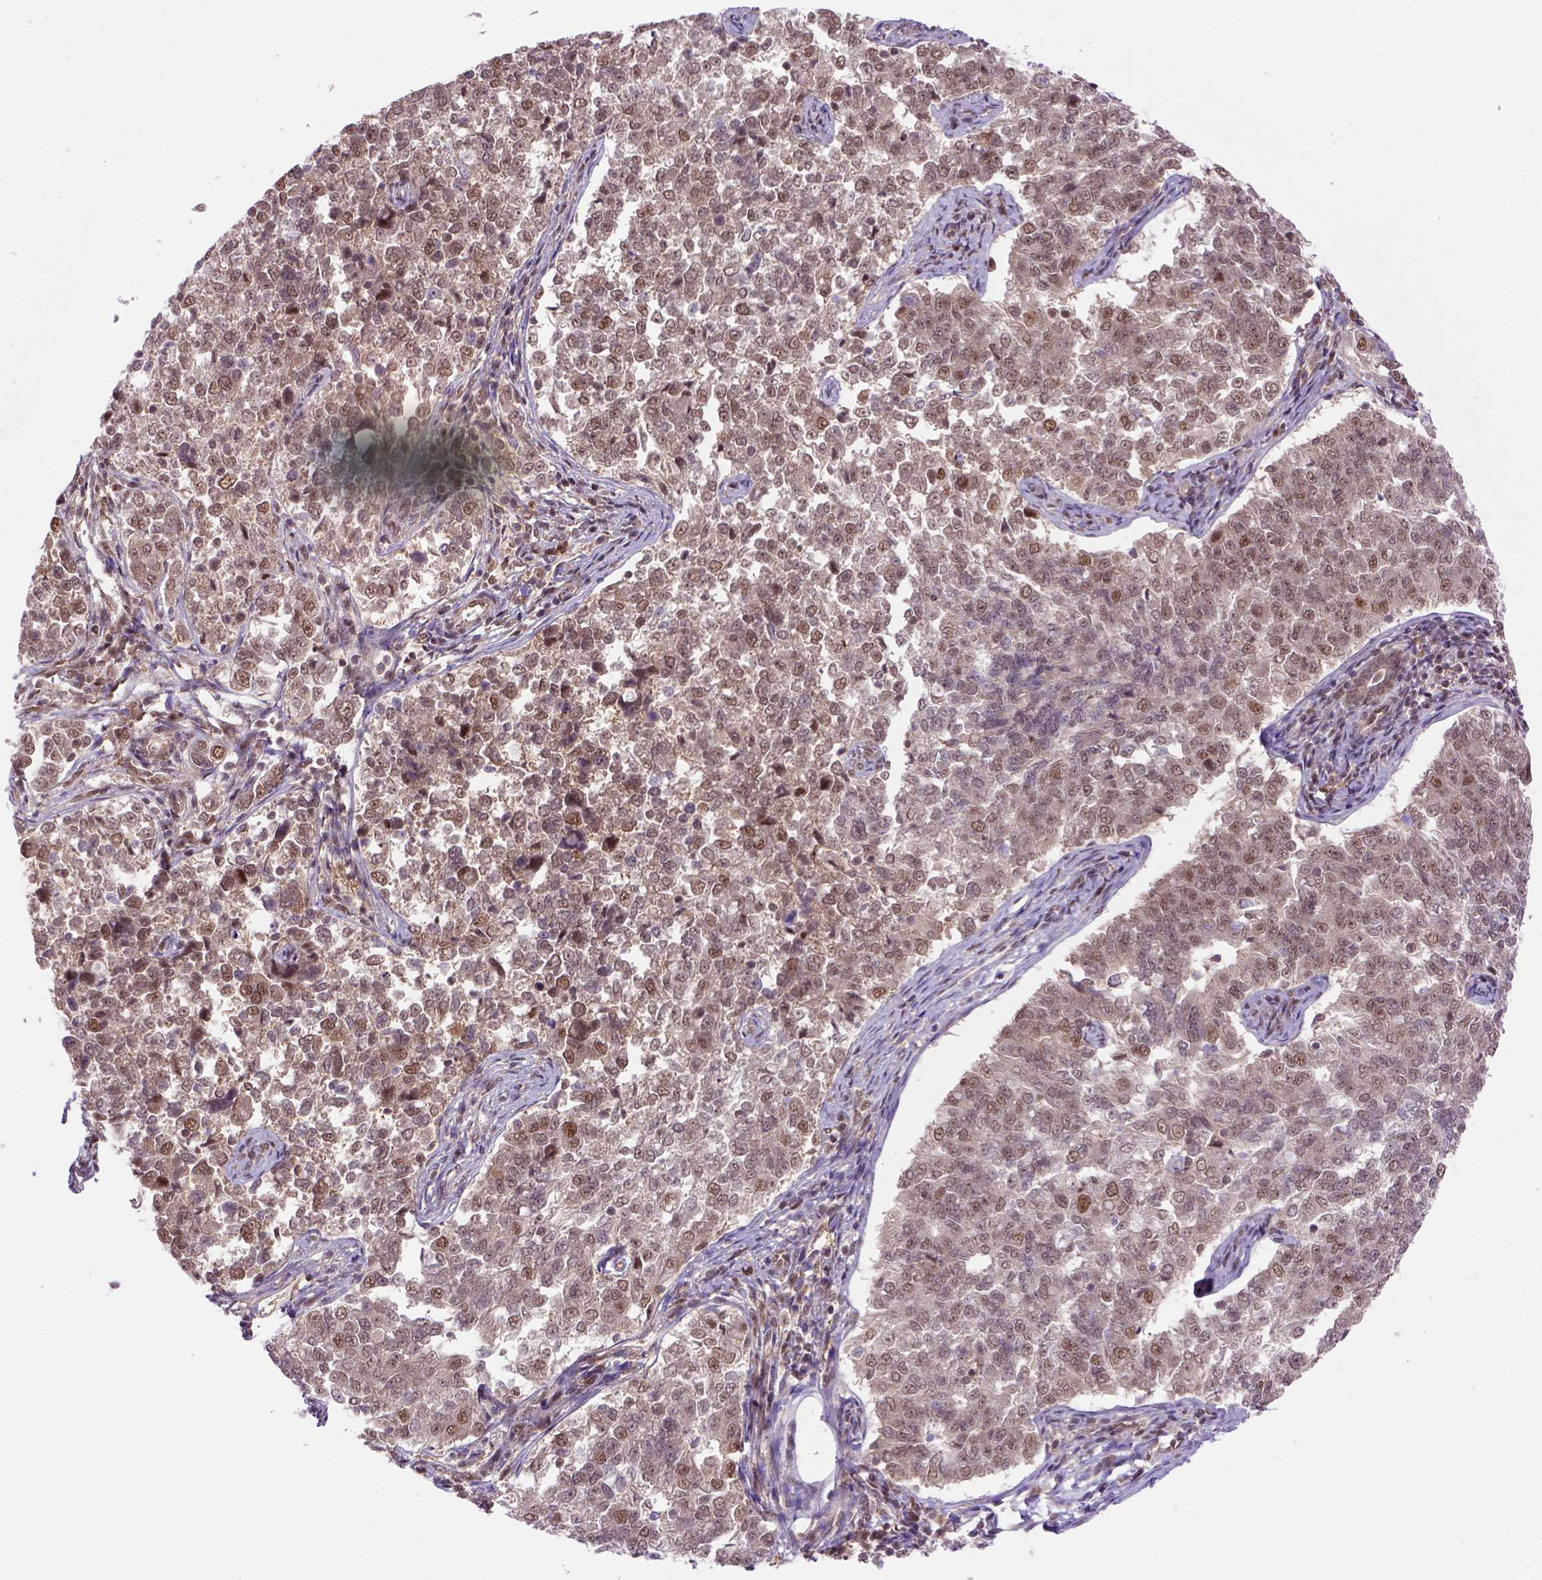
{"staining": {"intensity": "moderate", "quantity": ">75%", "location": "nuclear"}, "tissue": "endometrial cancer", "cell_type": "Tumor cells", "image_type": "cancer", "snomed": [{"axis": "morphology", "description": "Adenocarcinoma, NOS"}, {"axis": "topography", "description": "Endometrium"}], "caption": "High-power microscopy captured an immunohistochemistry (IHC) micrograph of adenocarcinoma (endometrial), revealing moderate nuclear staining in approximately >75% of tumor cells.", "gene": "PSMC2", "patient": {"sex": "female", "age": 43}}